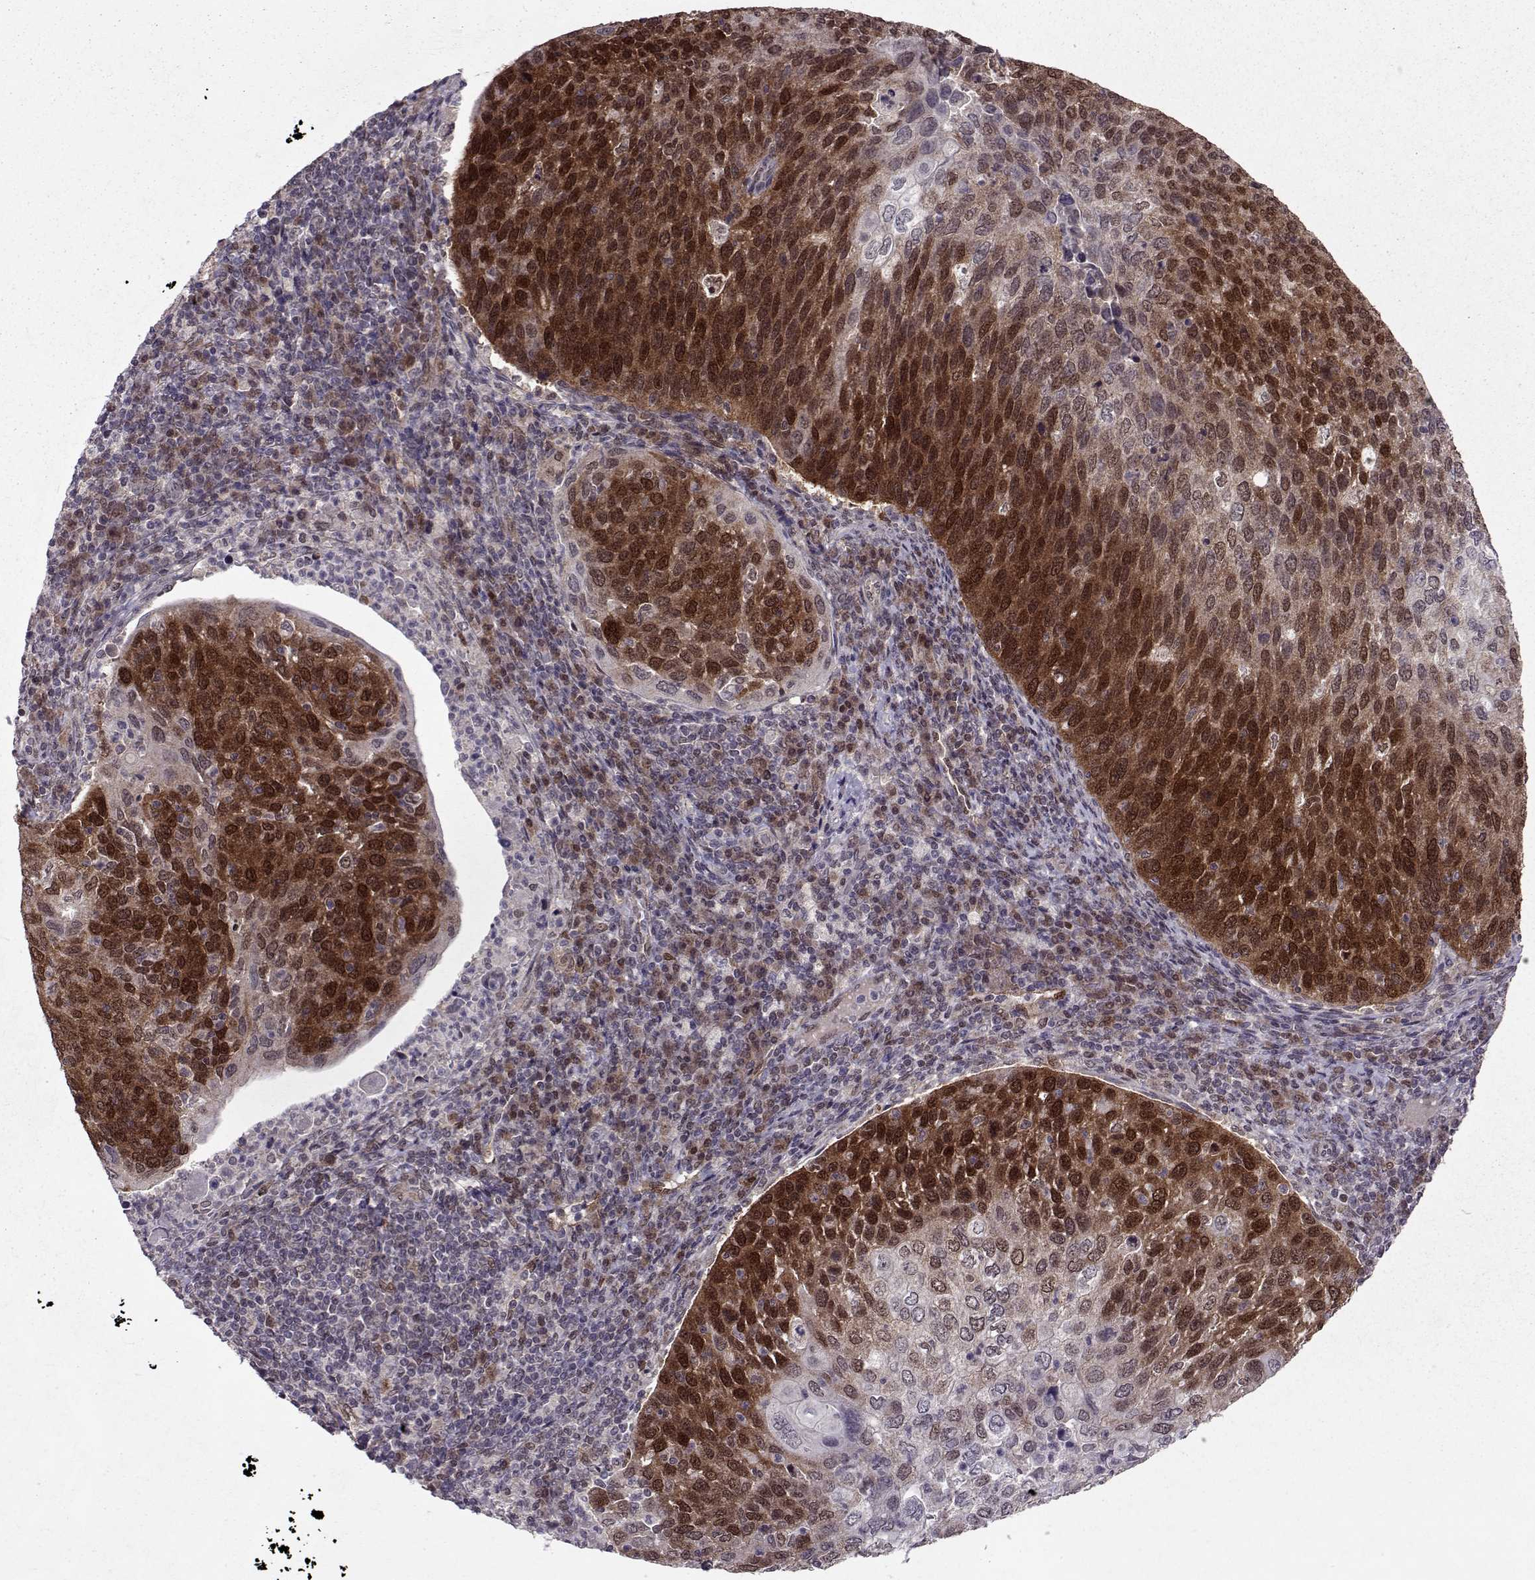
{"staining": {"intensity": "strong", "quantity": "25%-75%", "location": "cytoplasmic/membranous,nuclear"}, "tissue": "cervical cancer", "cell_type": "Tumor cells", "image_type": "cancer", "snomed": [{"axis": "morphology", "description": "Squamous cell carcinoma, NOS"}, {"axis": "topography", "description": "Cervix"}], "caption": "A micrograph of cervical cancer stained for a protein demonstrates strong cytoplasmic/membranous and nuclear brown staining in tumor cells. (Brightfield microscopy of DAB IHC at high magnification).", "gene": "CDK4", "patient": {"sex": "female", "age": 54}}